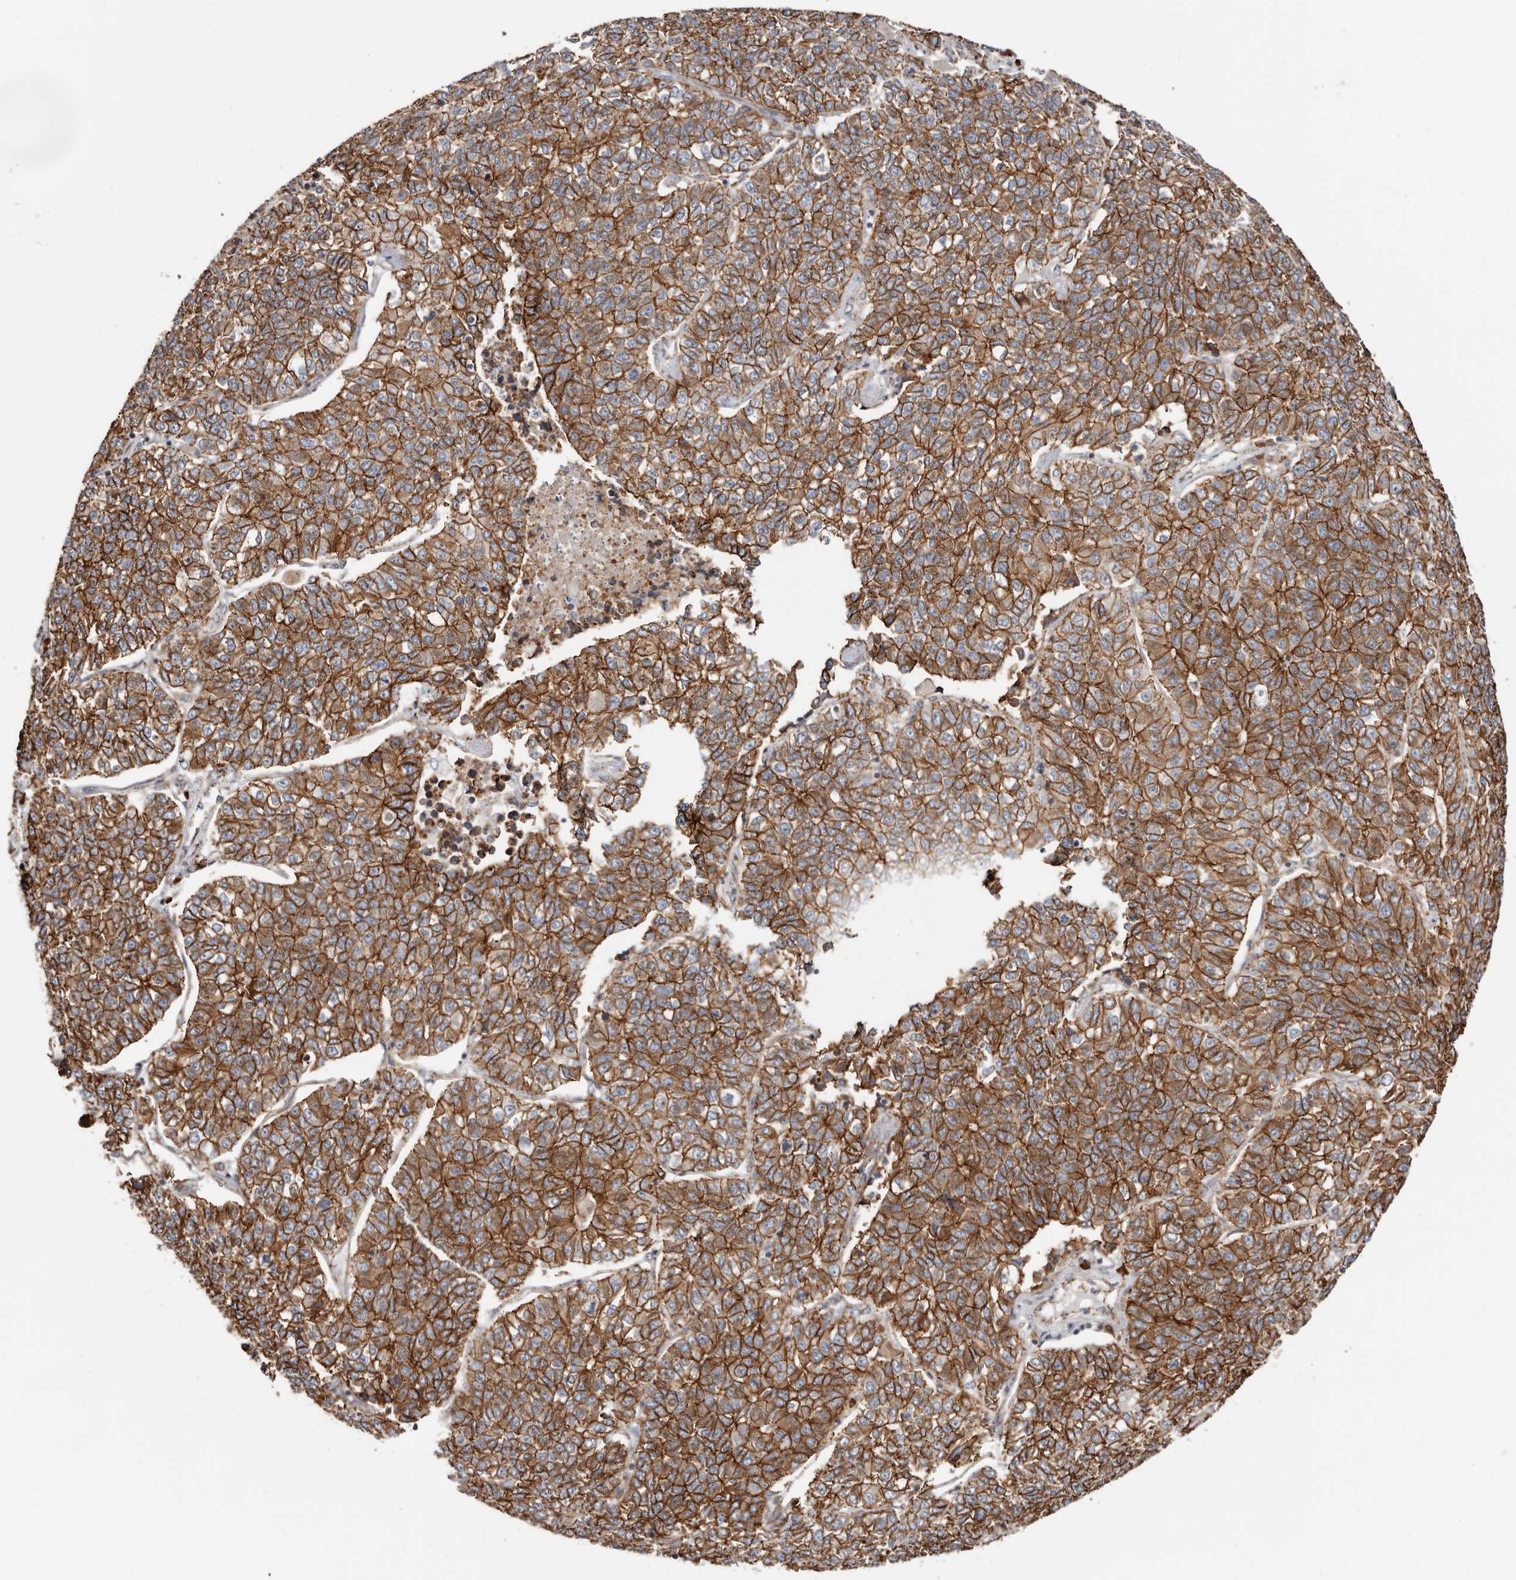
{"staining": {"intensity": "strong", "quantity": ">75%", "location": "cytoplasmic/membranous"}, "tissue": "lung cancer", "cell_type": "Tumor cells", "image_type": "cancer", "snomed": [{"axis": "morphology", "description": "Adenocarcinoma, NOS"}, {"axis": "topography", "description": "Lung"}], "caption": "A photomicrograph of lung adenocarcinoma stained for a protein reveals strong cytoplasmic/membranous brown staining in tumor cells.", "gene": "CTNNB1", "patient": {"sex": "male", "age": 49}}